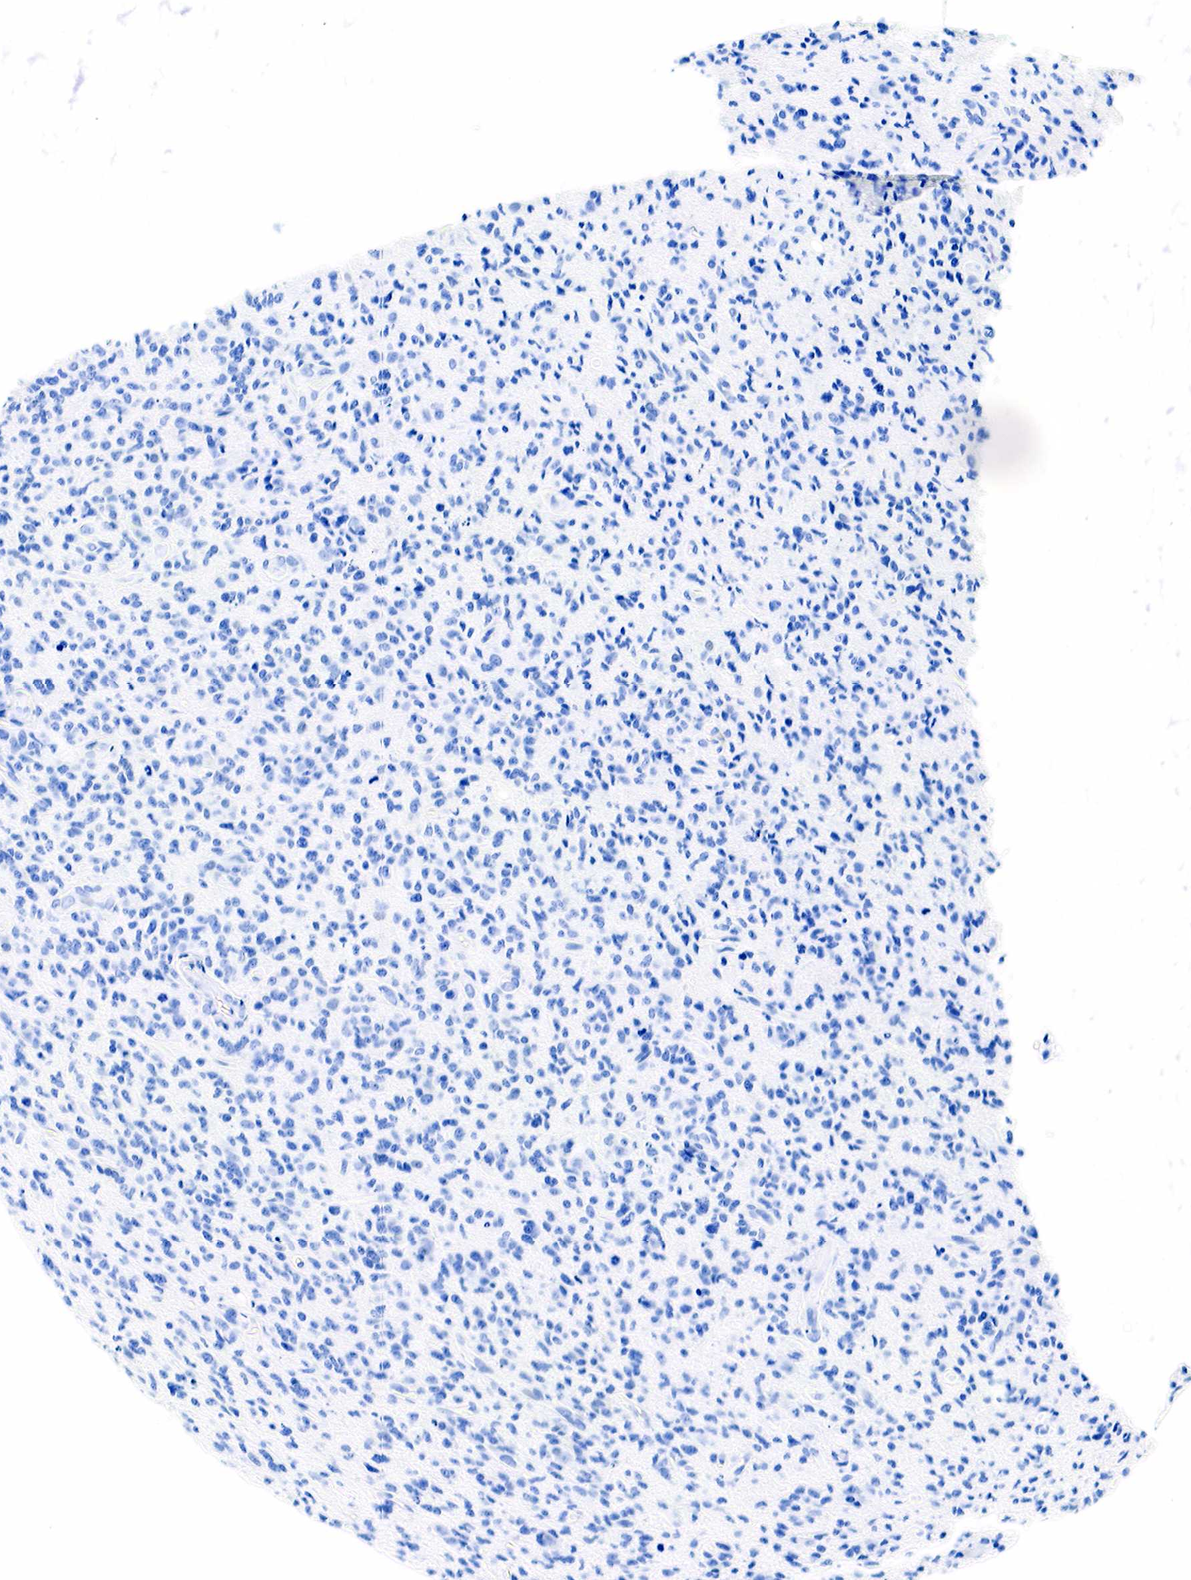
{"staining": {"intensity": "negative", "quantity": "none", "location": "none"}, "tissue": "glioma", "cell_type": "Tumor cells", "image_type": "cancer", "snomed": [{"axis": "morphology", "description": "Glioma, malignant, High grade"}, {"axis": "topography", "description": "Brain"}], "caption": "Immunohistochemical staining of human malignant glioma (high-grade) exhibits no significant positivity in tumor cells.", "gene": "ESR1", "patient": {"sex": "male", "age": 36}}